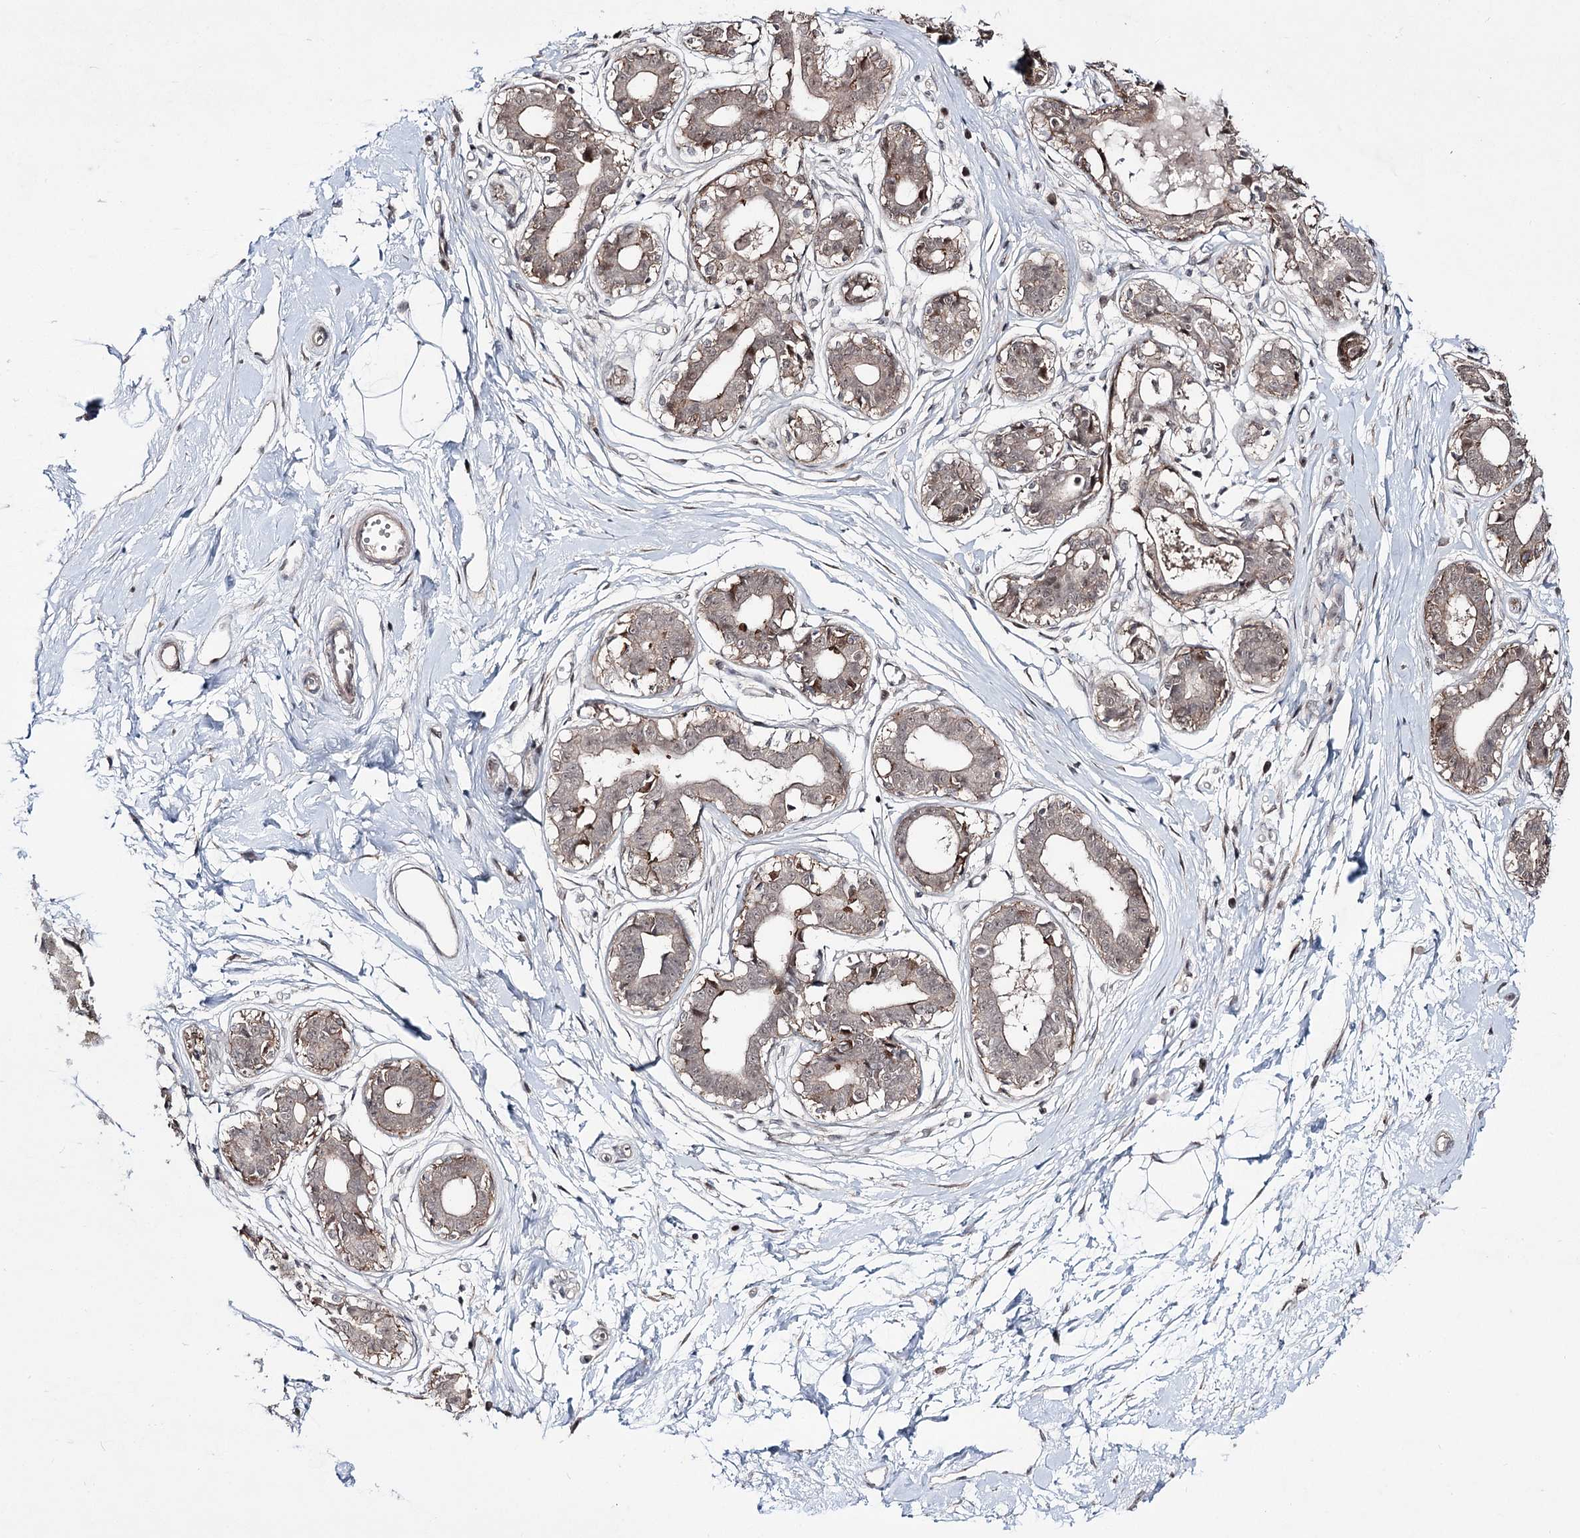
{"staining": {"intensity": "negative", "quantity": "none", "location": "none"}, "tissue": "breast", "cell_type": "Adipocytes", "image_type": "normal", "snomed": [{"axis": "morphology", "description": "Normal tissue, NOS"}, {"axis": "topography", "description": "Breast"}], "caption": "Immunohistochemistry (IHC) of benign human breast exhibits no expression in adipocytes. (DAB immunohistochemistry, high magnification).", "gene": "HOXC11", "patient": {"sex": "female", "age": 45}}